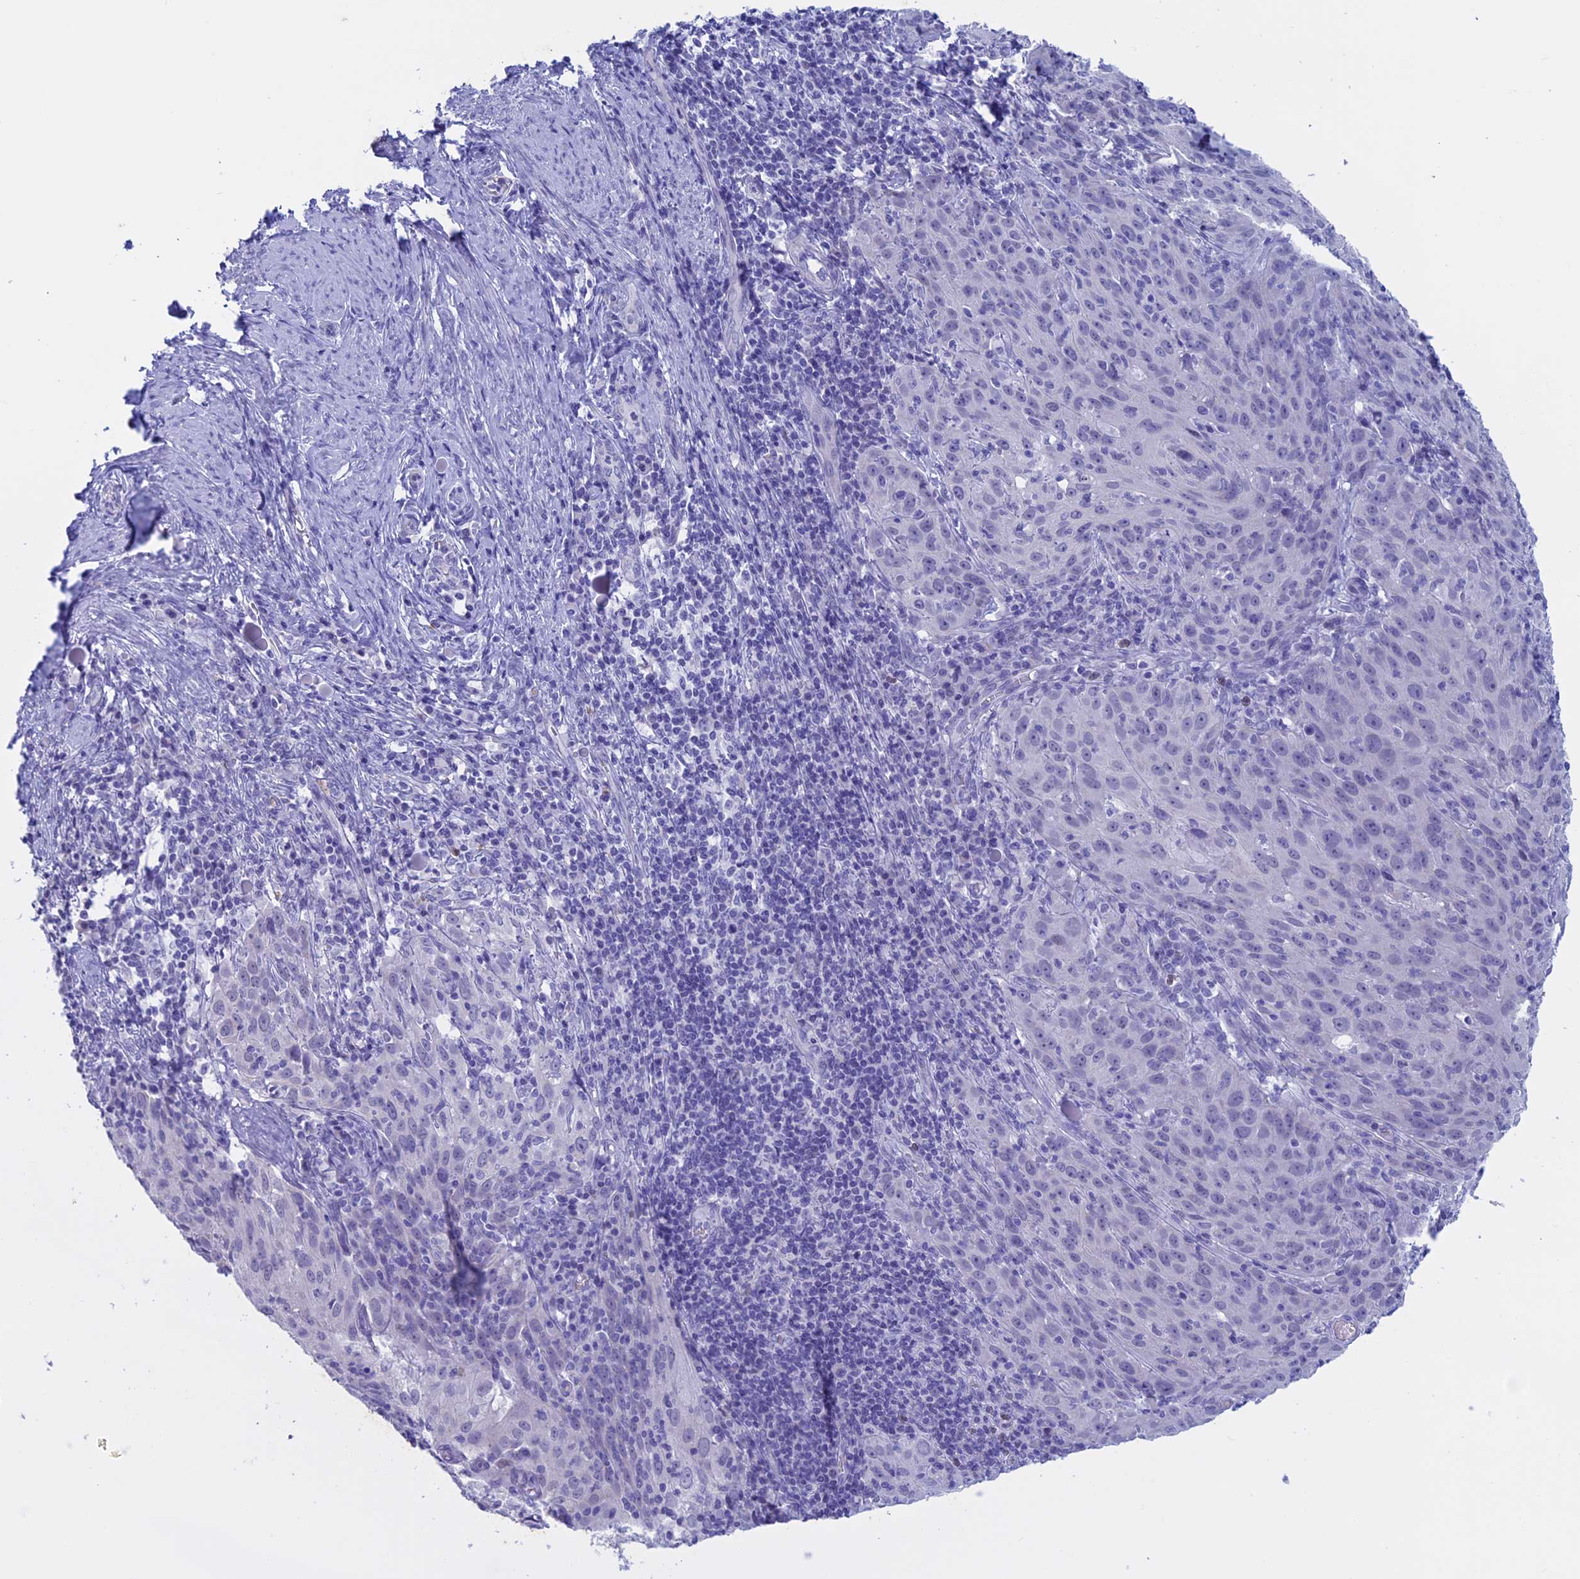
{"staining": {"intensity": "negative", "quantity": "none", "location": "none"}, "tissue": "cervical cancer", "cell_type": "Tumor cells", "image_type": "cancer", "snomed": [{"axis": "morphology", "description": "Squamous cell carcinoma, NOS"}, {"axis": "topography", "description": "Cervix"}], "caption": "IHC of cervical squamous cell carcinoma exhibits no expression in tumor cells.", "gene": "LHFPL2", "patient": {"sex": "female", "age": 50}}